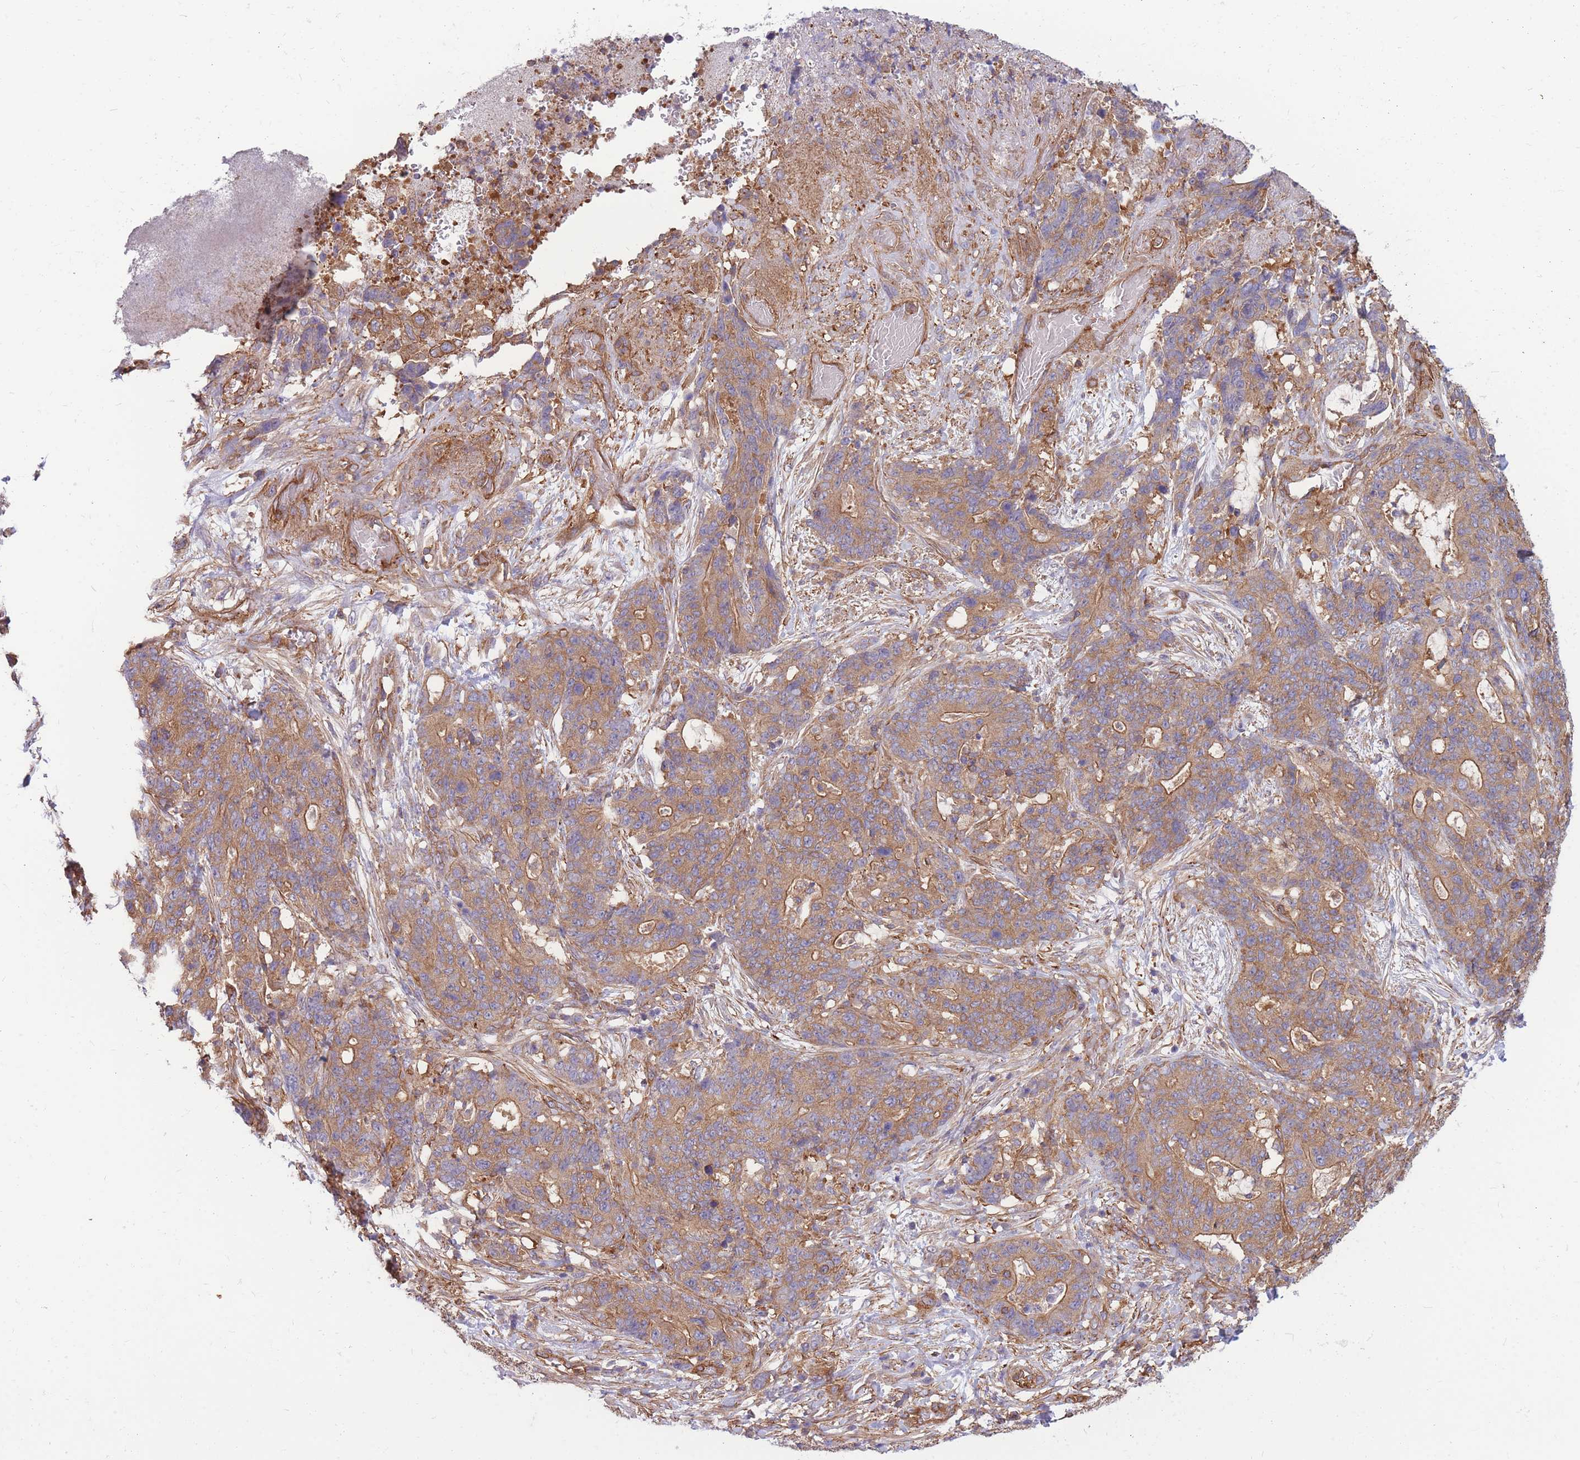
{"staining": {"intensity": "moderate", "quantity": ">75%", "location": "cytoplasmic/membranous"}, "tissue": "stomach cancer", "cell_type": "Tumor cells", "image_type": "cancer", "snomed": [{"axis": "morphology", "description": "Normal tissue, NOS"}, {"axis": "morphology", "description": "Adenocarcinoma, NOS"}, {"axis": "topography", "description": "Stomach"}], "caption": "The histopathology image shows immunohistochemical staining of stomach cancer. There is moderate cytoplasmic/membranous staining is identified in approximately >75% of tumor cells.", "gene": "GGA1", "patient": {"sex": "female", "age": 64}}